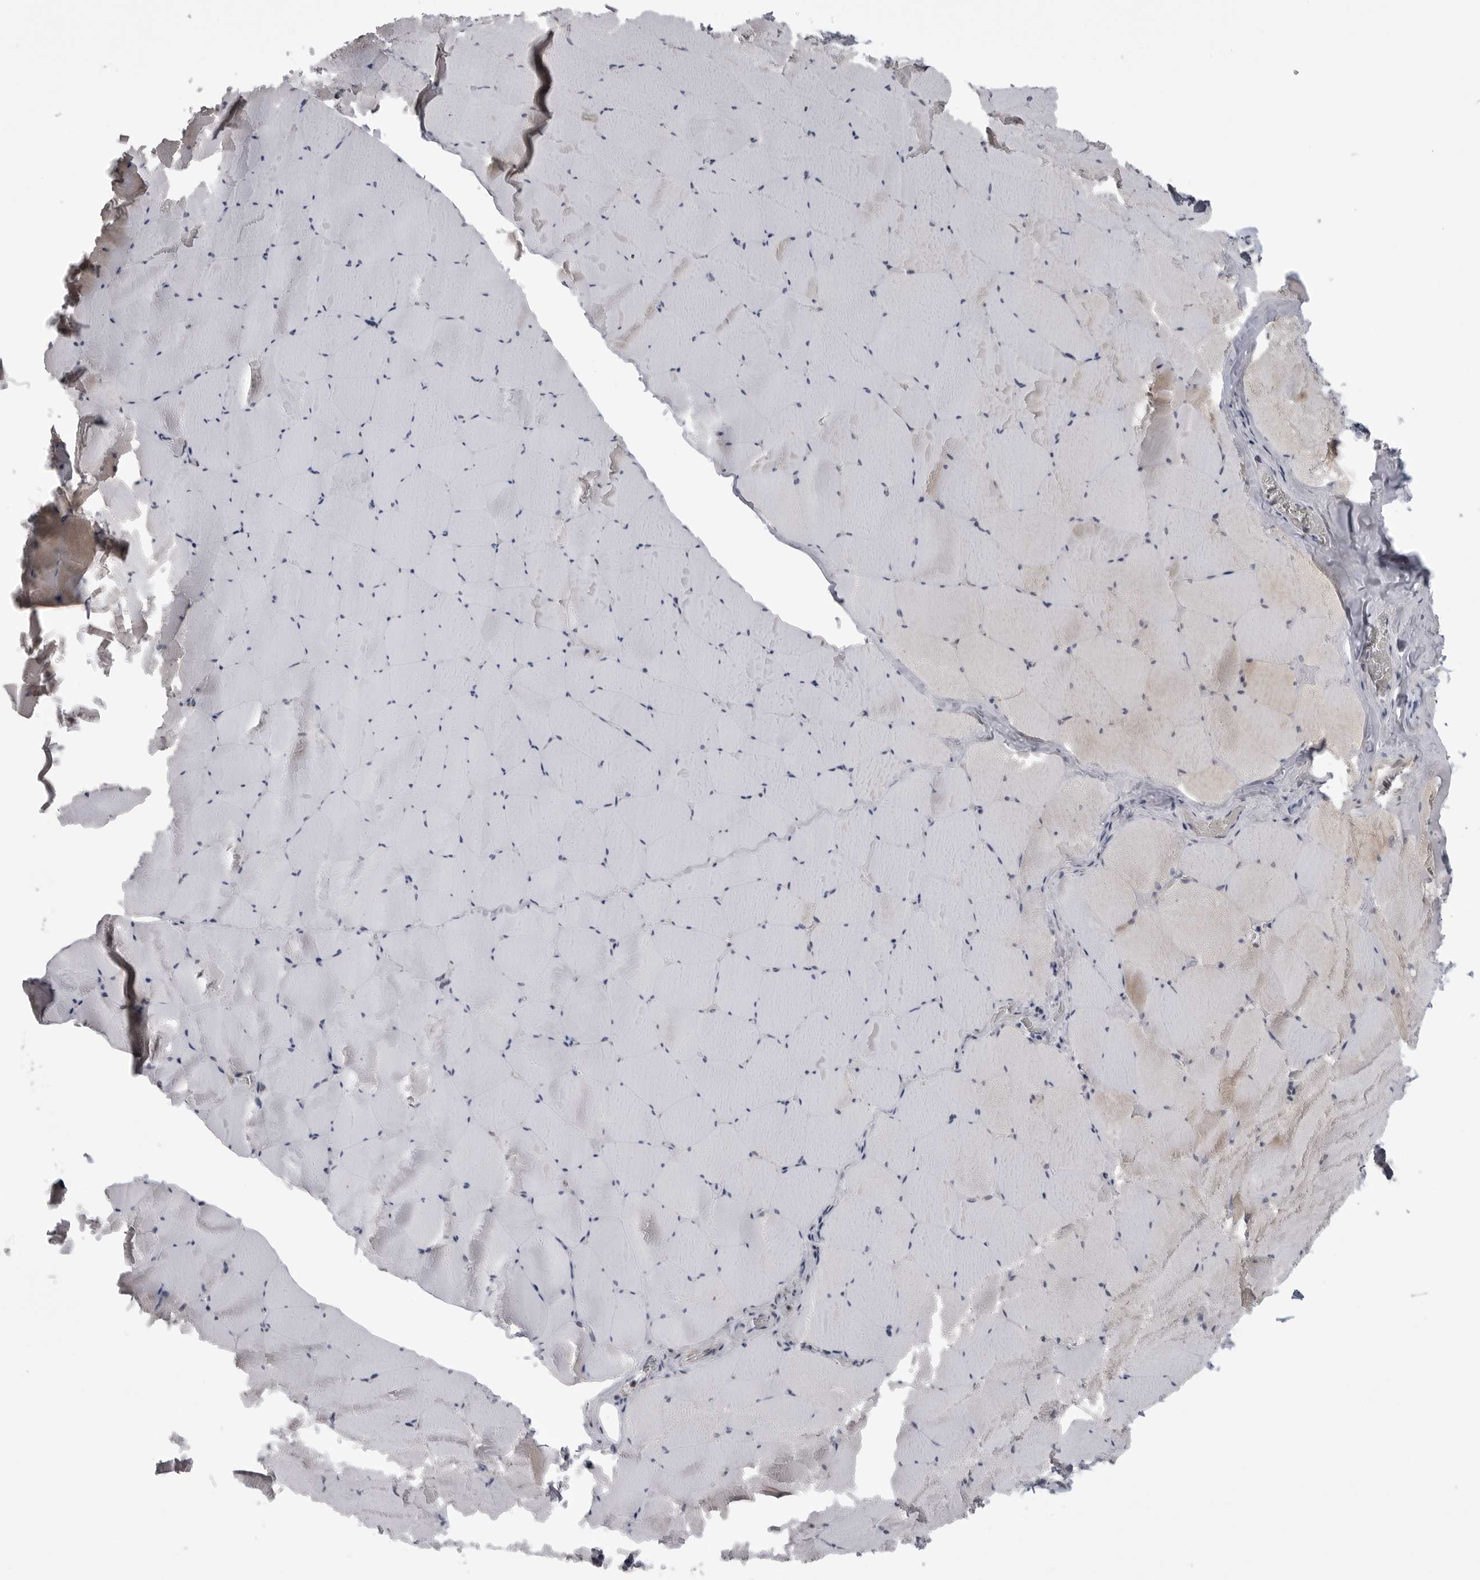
{"staining": {"intensity": "weak", "quantity": "25%-75%", "location": "cytoplasmic/membranous"}, "tissue": "skeletal muscle", "cell_type": "Myocytes", "image_type": "normal", "snomed": [{"axis": "morphology", "description": "Normal tissue, NOS"}, {"axis": "topography", "description": "Skeletal muscle"}], "caption": "A brown stain highlights weak cytoplasmic/membranous expression of a protein in myocytes of normal skeletal muscle.", "gene": "LRRC45", "patient": {"sex": "male", "age": 62}}